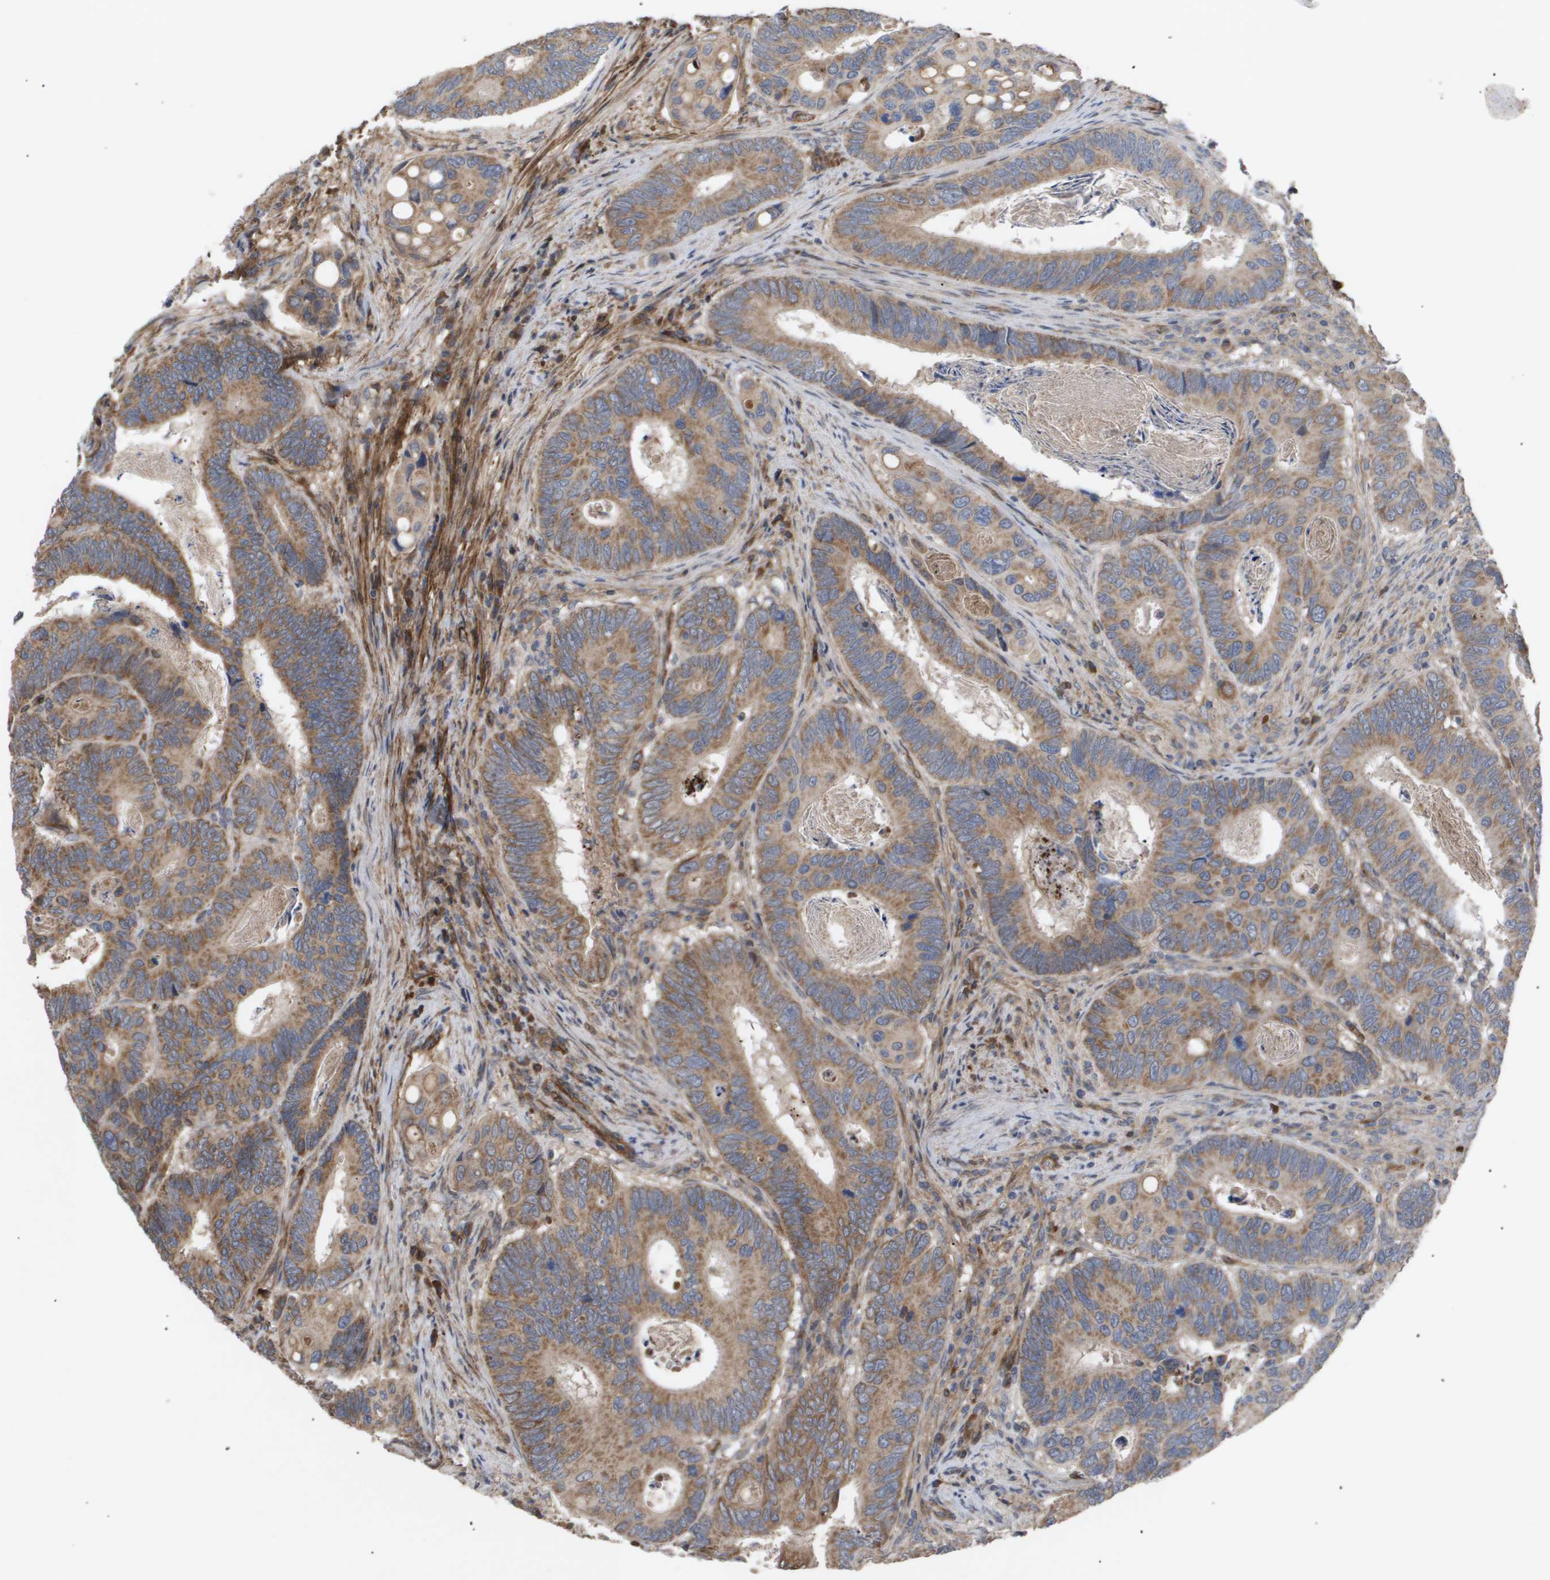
{"staining": {"intensity": "moderate", "quantity": ">75%", "location": "cytoplasmic/membranous"}, "tissue": "colorectal cancer", "cell_type": "Tumor cells", "image_type": "cancer", "snomed": [{"axis": "morphology", "description": "Inflammation, NOS"}, {"axis": "morphology", "description": "Adenocarcinoma, NOS"}, {"axis": "topography", "description": "Colon"}], "caption": "High-magnification brightfield microscopy of colorectal adenocarcinoma stained with DAB (brown) and counterstained with hematoxylin (blue). tumor cells exhibit moderate cytoplasmic/membranous staining is appreciated in about>75% of cells.", "gene": "TNS1", "patient": {"sex": "male", "age": 72}}